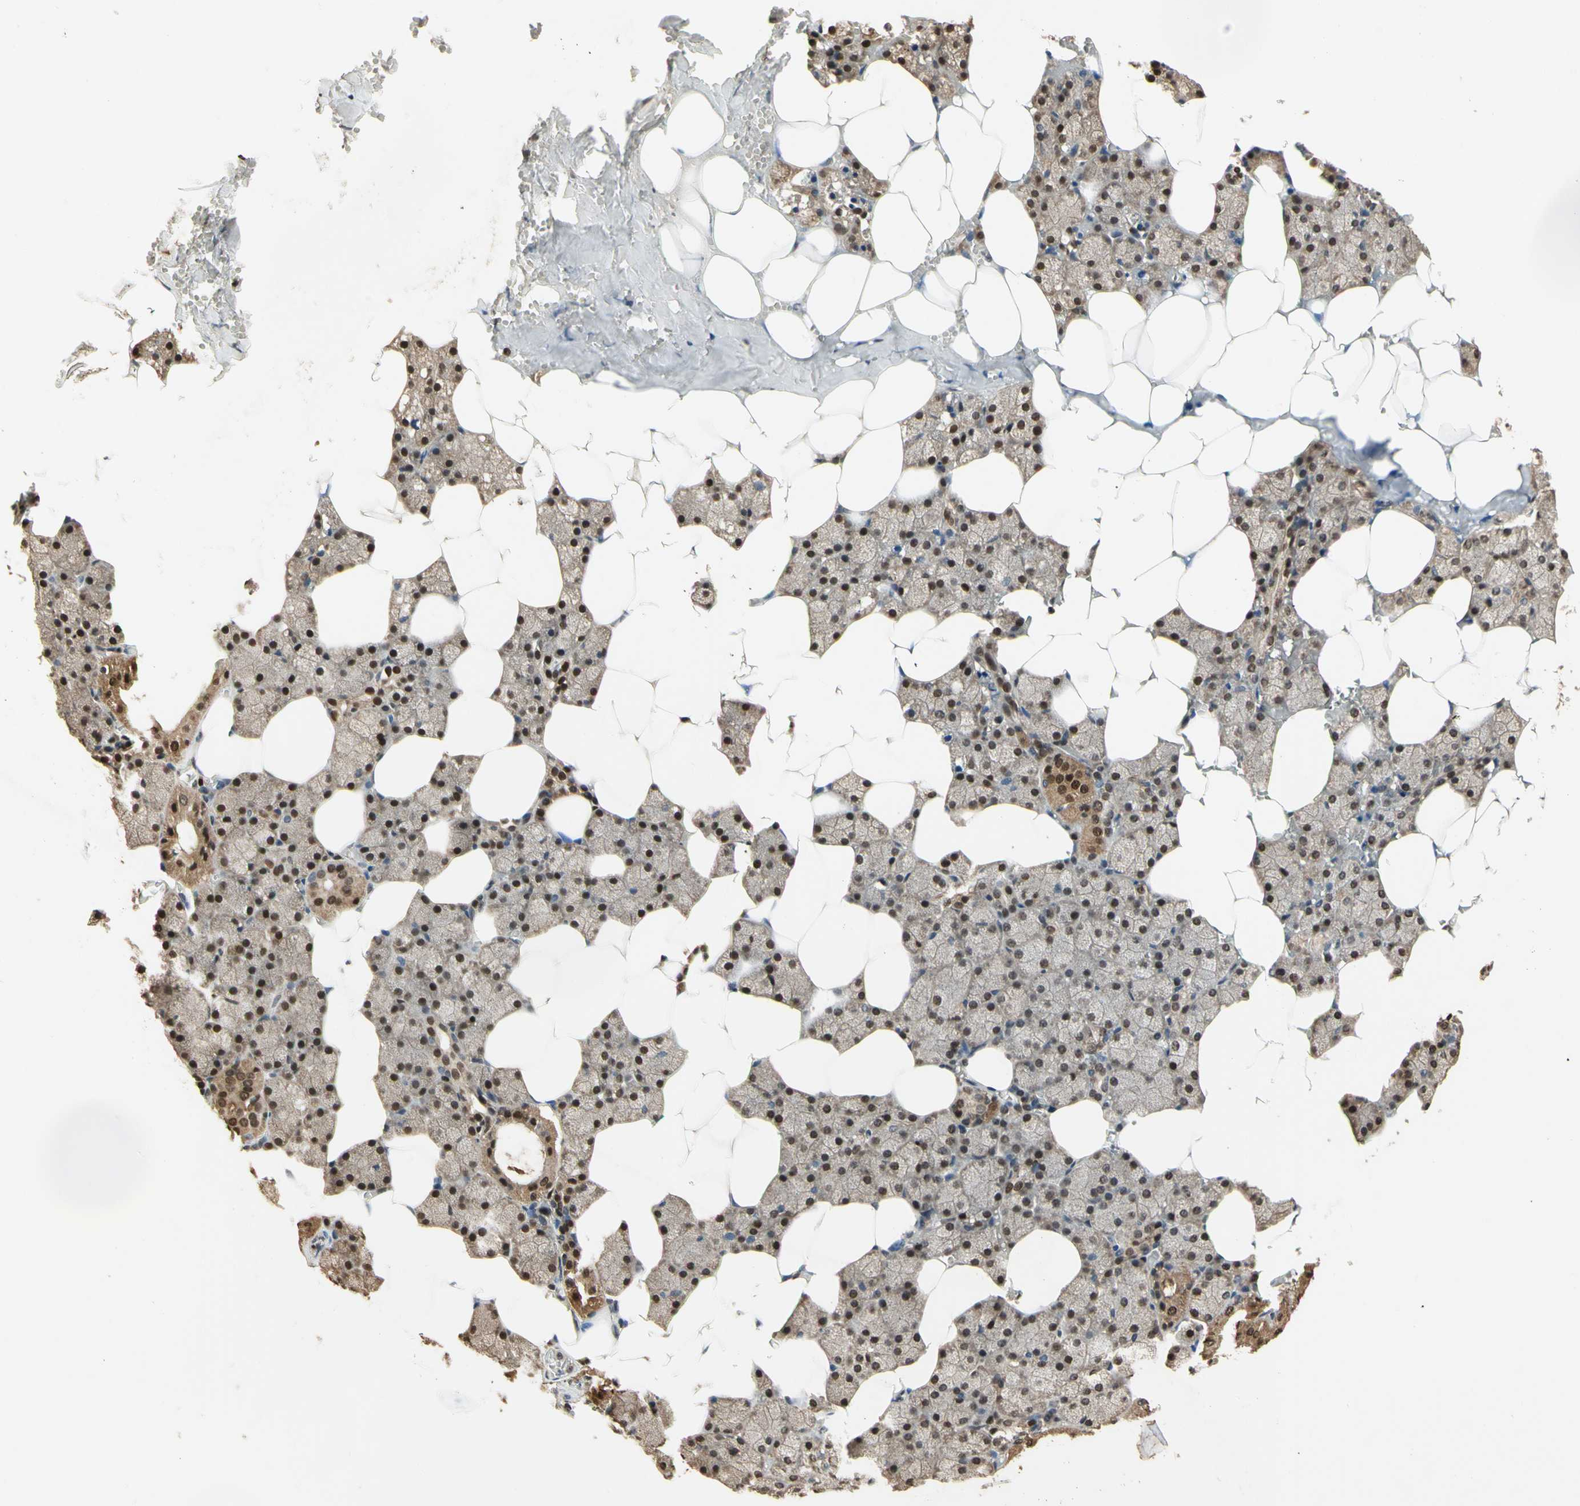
{"staining": {"intensity": "moderate", "quantity": ">75%", "location": "cytoplasmic/membranous,nuclear"}, "tissue": "salivary gland", "cell_type": "Glandular cells", "image_type": "normal", "snomed": [{"axis": "morphology", "description": "Normal tissue, NOS"}, {"axis": "topography", "description": "Salivary gland"}], "caption": "Protein staining displays moderate cytoplasmic/membranous,nuclear staining in approximately >75% of glandular cells in unremarkable salivary gland. (DAB IHC, brown staining for protein, blue staining for nuclei).", "gene": "GSR", "patient": {"sex": "male", "age": 62}}